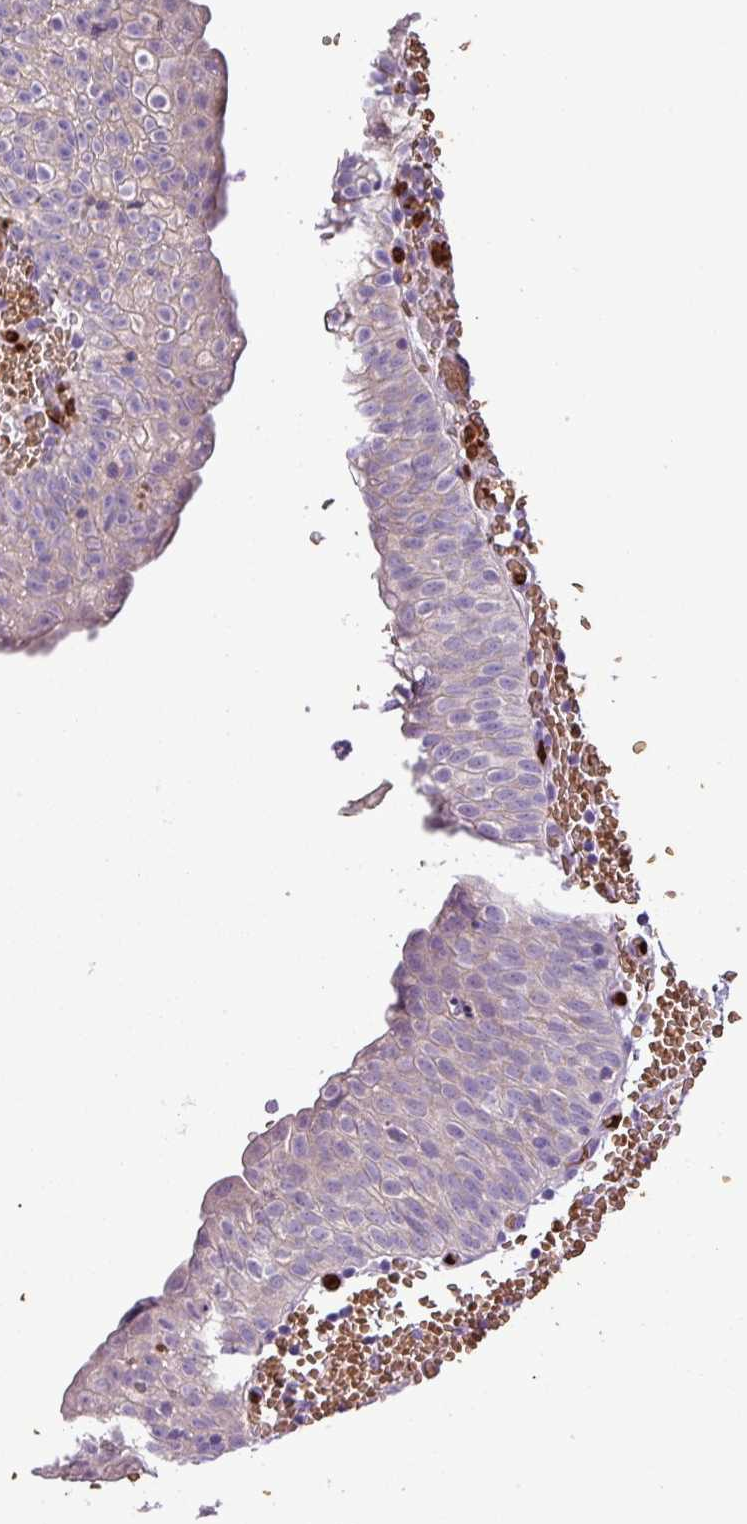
{"staining": {"intensity": "negative", "quantity": "none", "location": "none"}, "tissue": "urinary bladder", "cell_type": "Urothelial cells", "image_type": "normal", "snomed": [{"axis": "morphology", "description": "Normal tissue, NOS"}, {"axis": "topography", "description": "Urinary bladder"}], "caption": "IHC micrograph of normal urinary bladder: urinary bladder stained with DAB shows no significant protein positivity in urothelial cells.", "gene": "MGAT4B", "patient": {"sex": "male", "age": 55}}